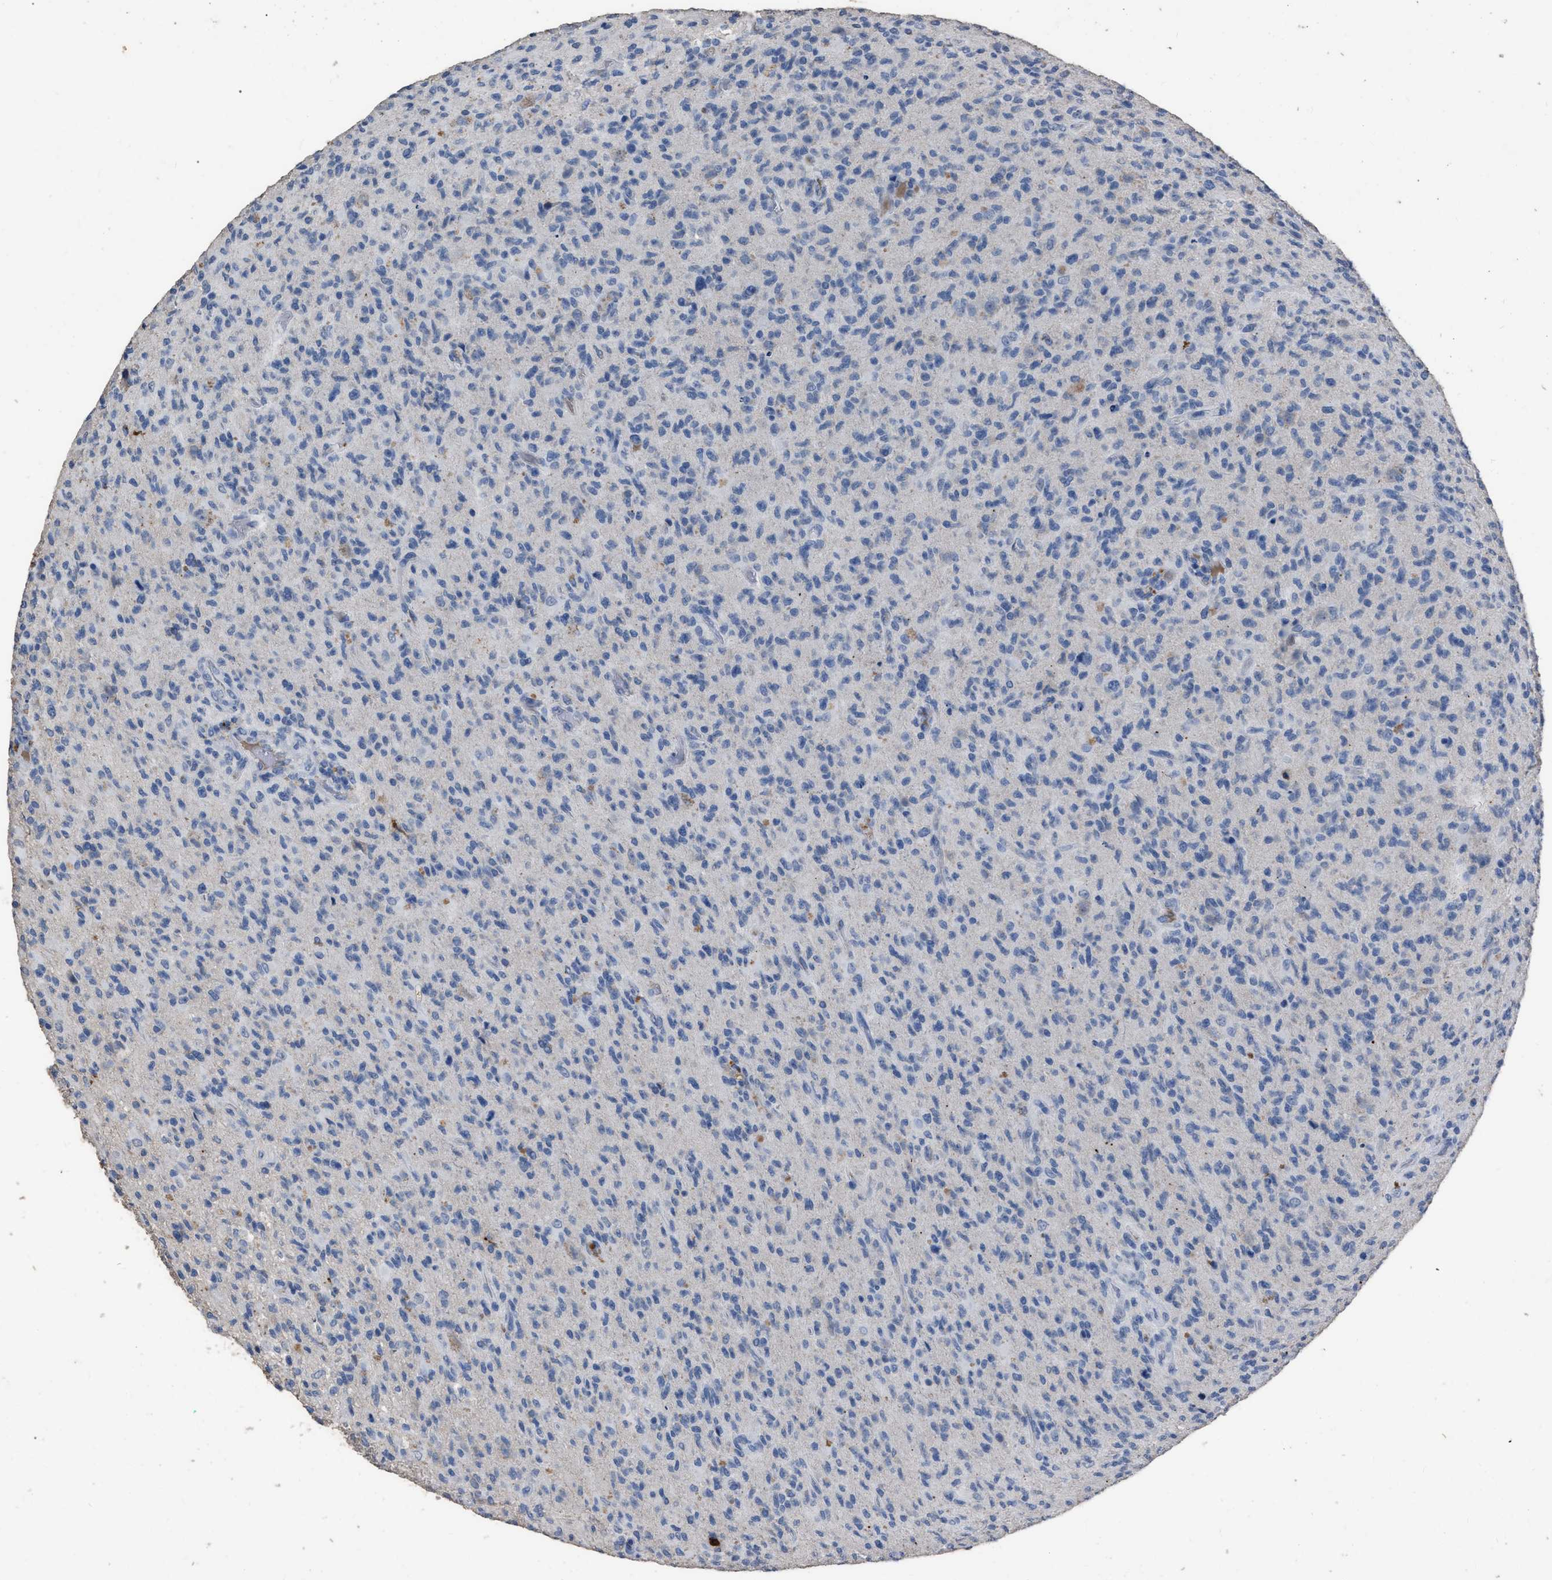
{"staining": {"intensity": "negative", "quantity": "none", "location": "none"}, "tissue": "glioma", "cell_type": "Tumor cells", "image_type": "cancer", "snomed": [{"axis": "morphology", "description": "Glioma, malignant, High grade"}, {"axis": "topography", "description": "Brain"}], "caption": "IHC photomicrograph of human malignant glioma (high-grade) stained for a protein (brown), which displays no staining in tumor cells. (IHC, brightfield microscopy, high magnification).", "gene": "HABP2", "patient": {"sex": "male", "age": 71}}